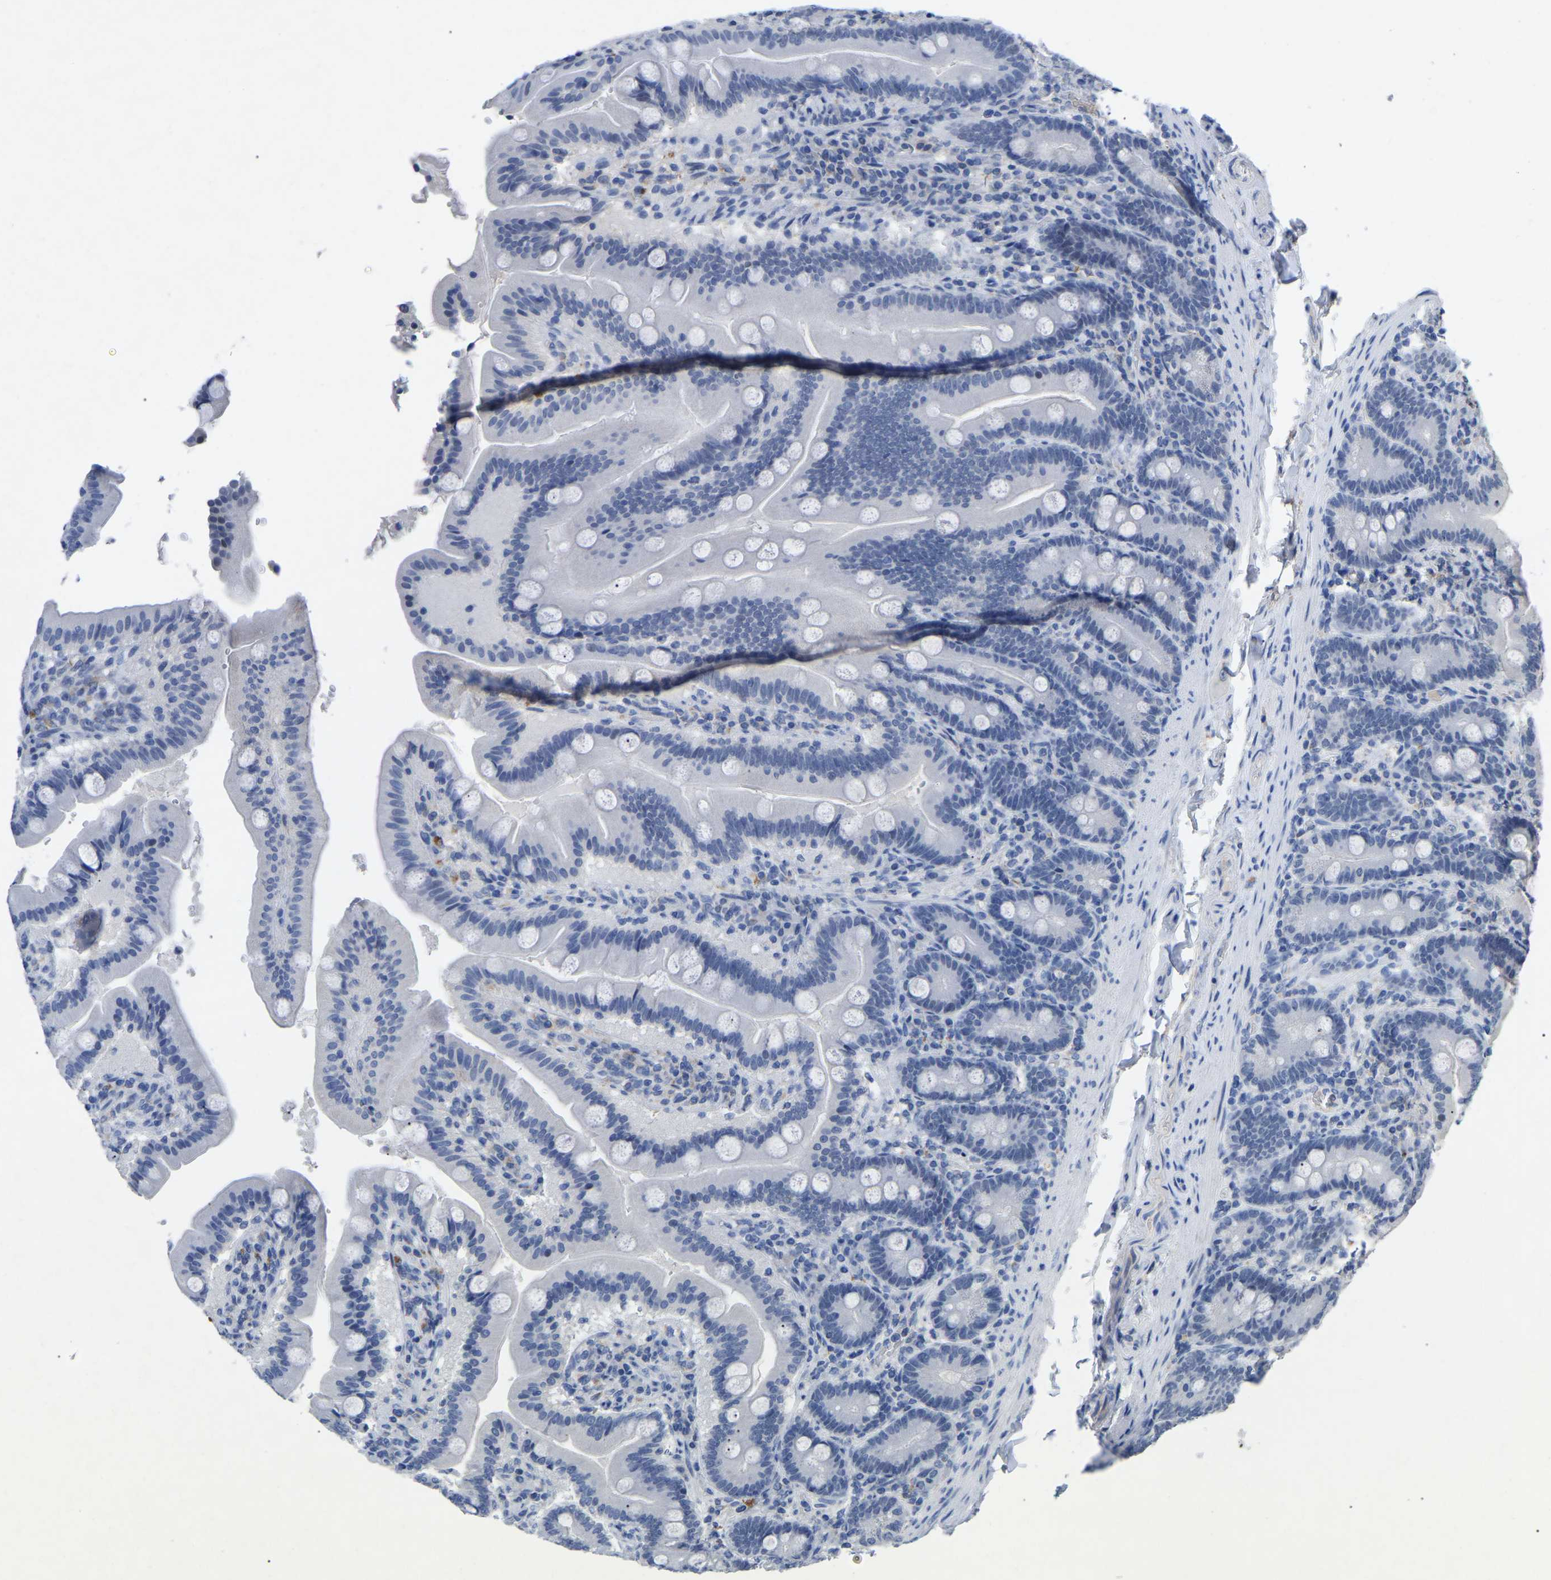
{"staining": {"intensity": "negative", "quantity": "none", "location": "none"}, "tissue": "duodenum", "cell_type": "Glandular cells", "image_type": "normal", "snomed": [{"axis": "morphology", "description": "Normal tissue, NOS"}, {"axis": "topography", "description": "Duodenum"}], "caption": "This is a image of immunohistochemistry staining of normal duodenum, which shows no staining in glandular cells.", "gene": "SMPD2", "patient": {"sex": "male", "age": 54}}